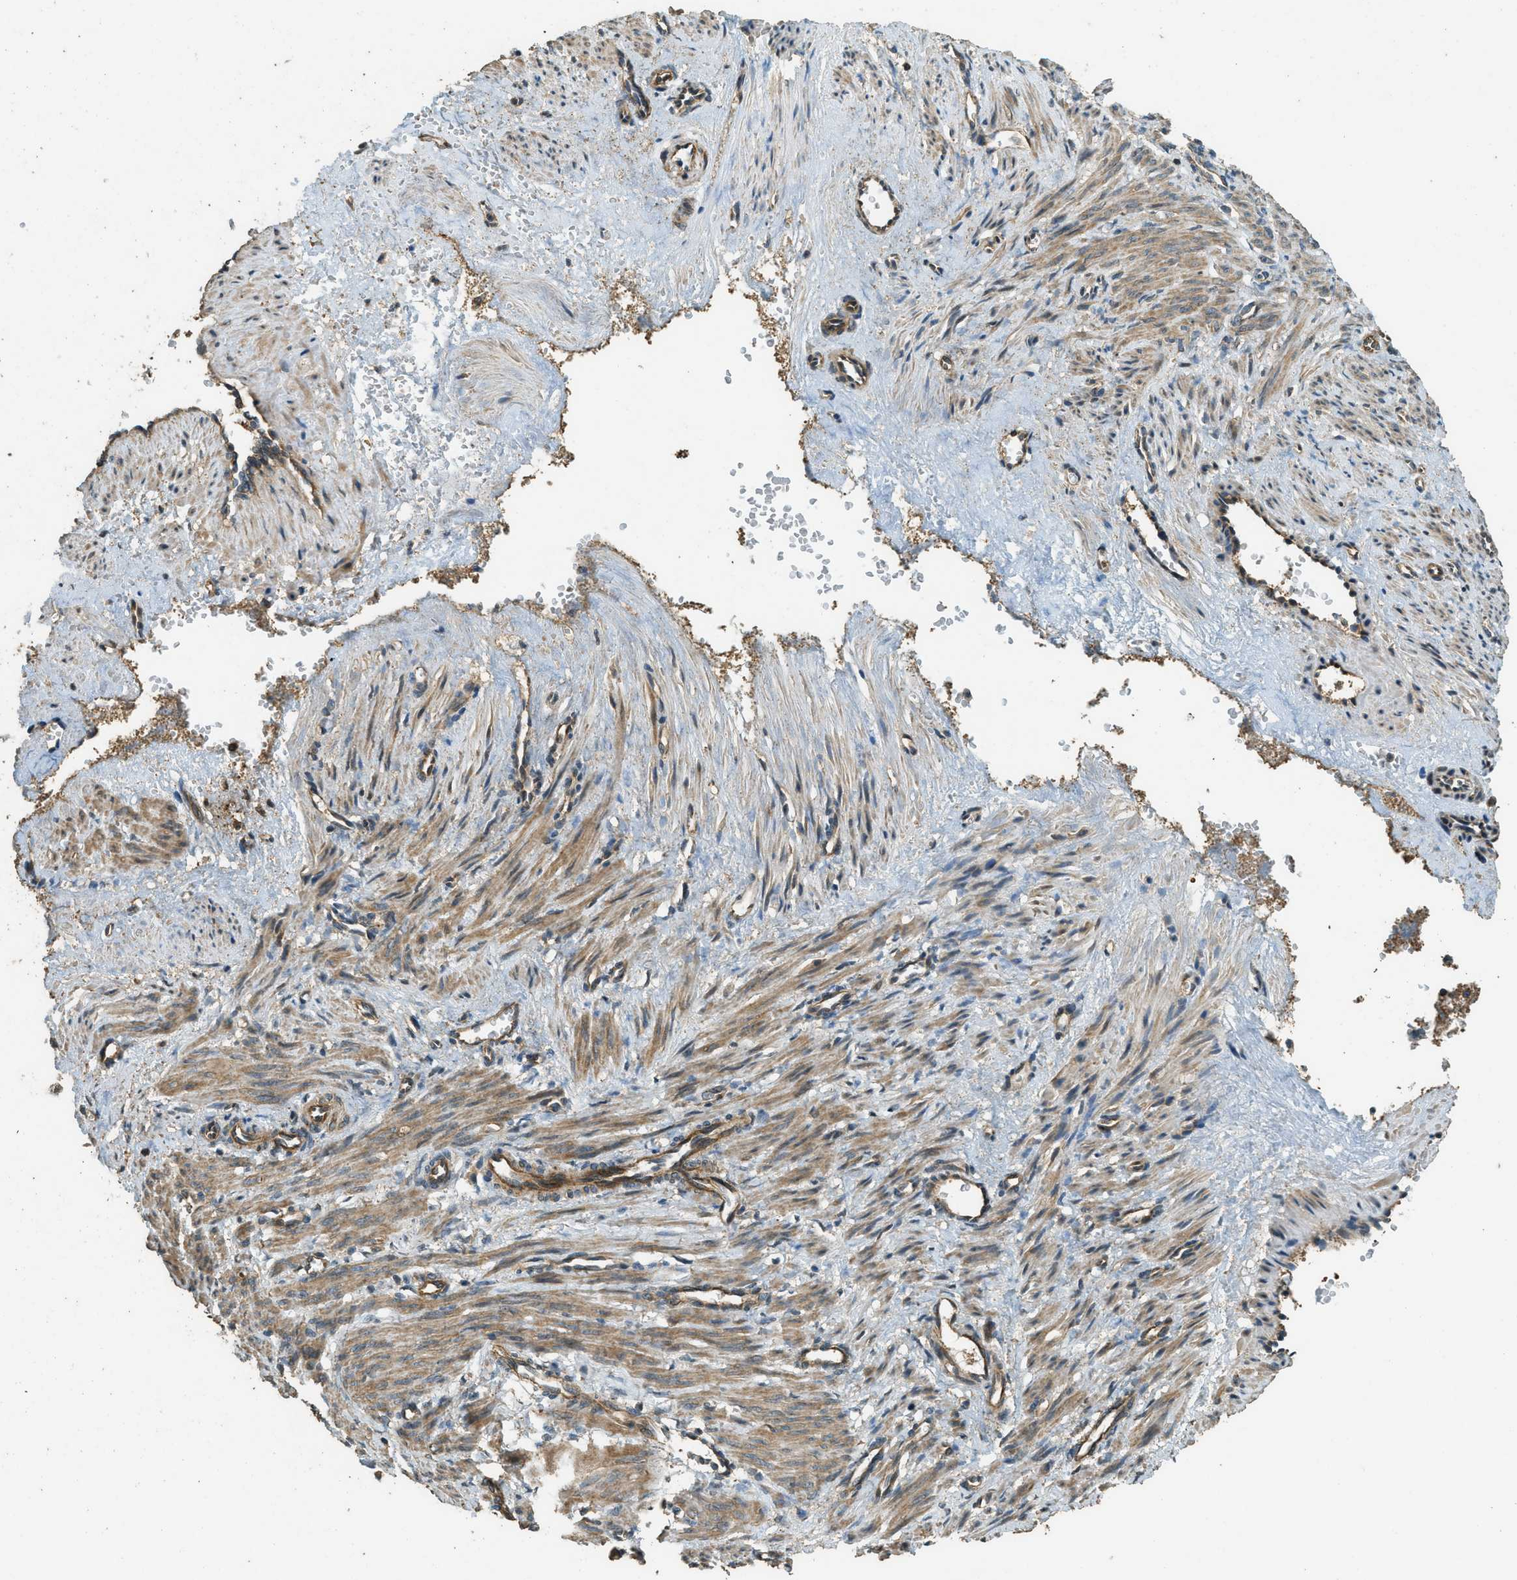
{"staining": {"intensity": "moderate", "quantity": ">75%", "location": "cytoplasmic/membranous"}, "tissue": "smooth muscle", "cell_type": "Smooth muscle cells", "image_type": "normal", "snomed": [{"axis": "morphology", "description": "Normal tissue, NOS"}, {"axis": "topography", "description": "Endometrium"}], "caption": "Smooth muscle stained for a protein reveals moderate cytoplasmic/membranous positivity in smooth muscle cells. (brown staining indicates protein expression, while blue staining denotes nuclei).", "gene": "MARS1", "patient": {"sex": "female", "age": 33}}